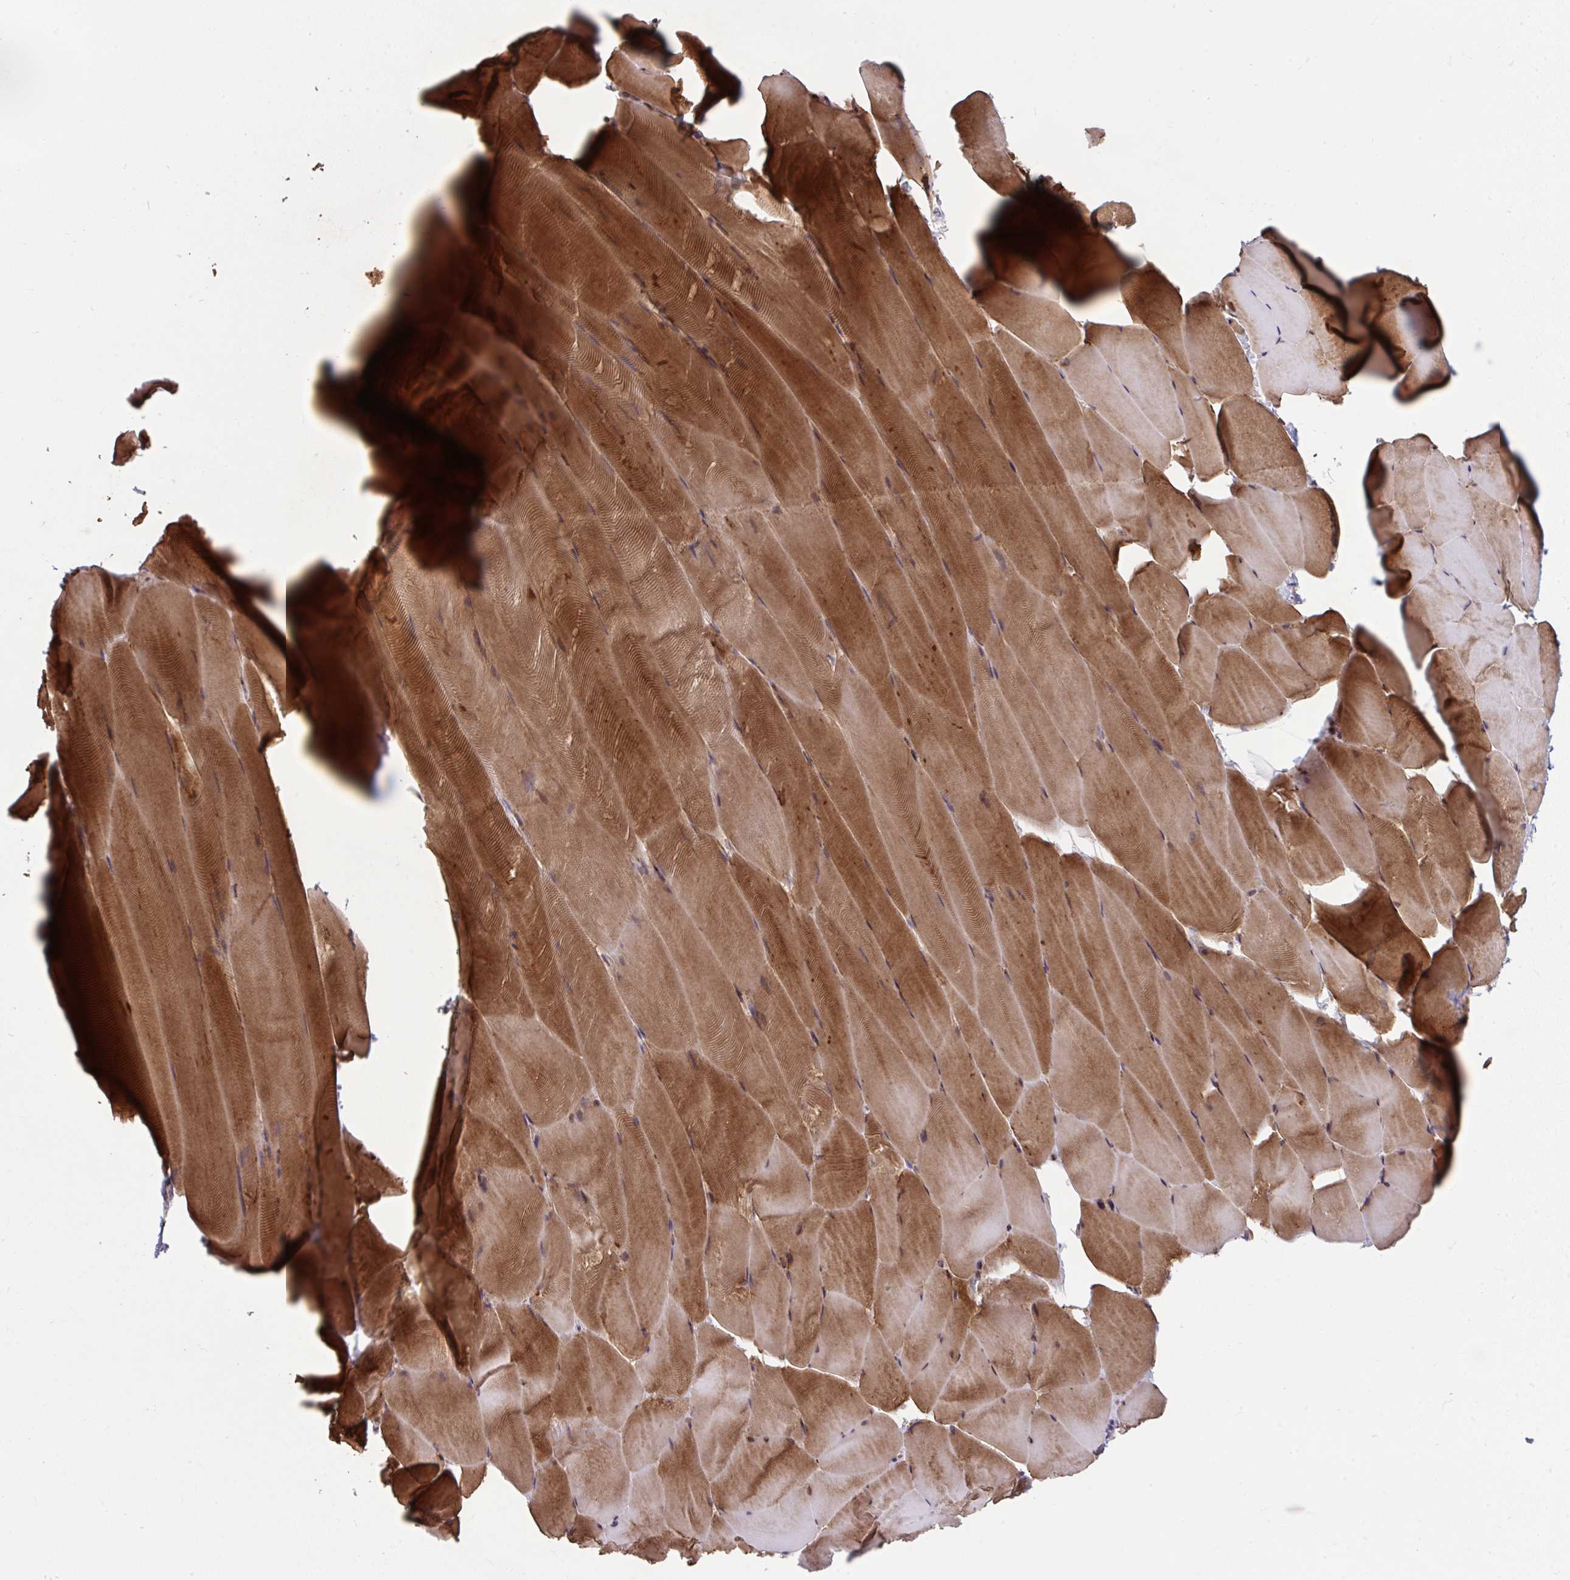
{"staining": {"intensity": "moderate", "quantity": ">75%", "location": "cytoplasmic/membranous"}, "tissue": "skeletal muscle", "cell_type": "Myocytes", "image_type": "normal", "snomed": [{"axis": "morphology", "description": "Normal tissue, NOS"}, {"axis": "topography", "description": "Skeletal muscle"}], "caption": "High-magnification brightfield microscopy of unremarkable skeletal muscle stained with DAB (3,3'-diaminobenzidine) (brown) and counterstained with hematoxylin (blue). myocytes exhibit moderate cytoplasmic/membranous positivity is present in approximately>75% of cells. (IHC, brightfield microscopy, high magnification).", "gene": "STIM2", "patient": {"sex": "female", "age": 64}}